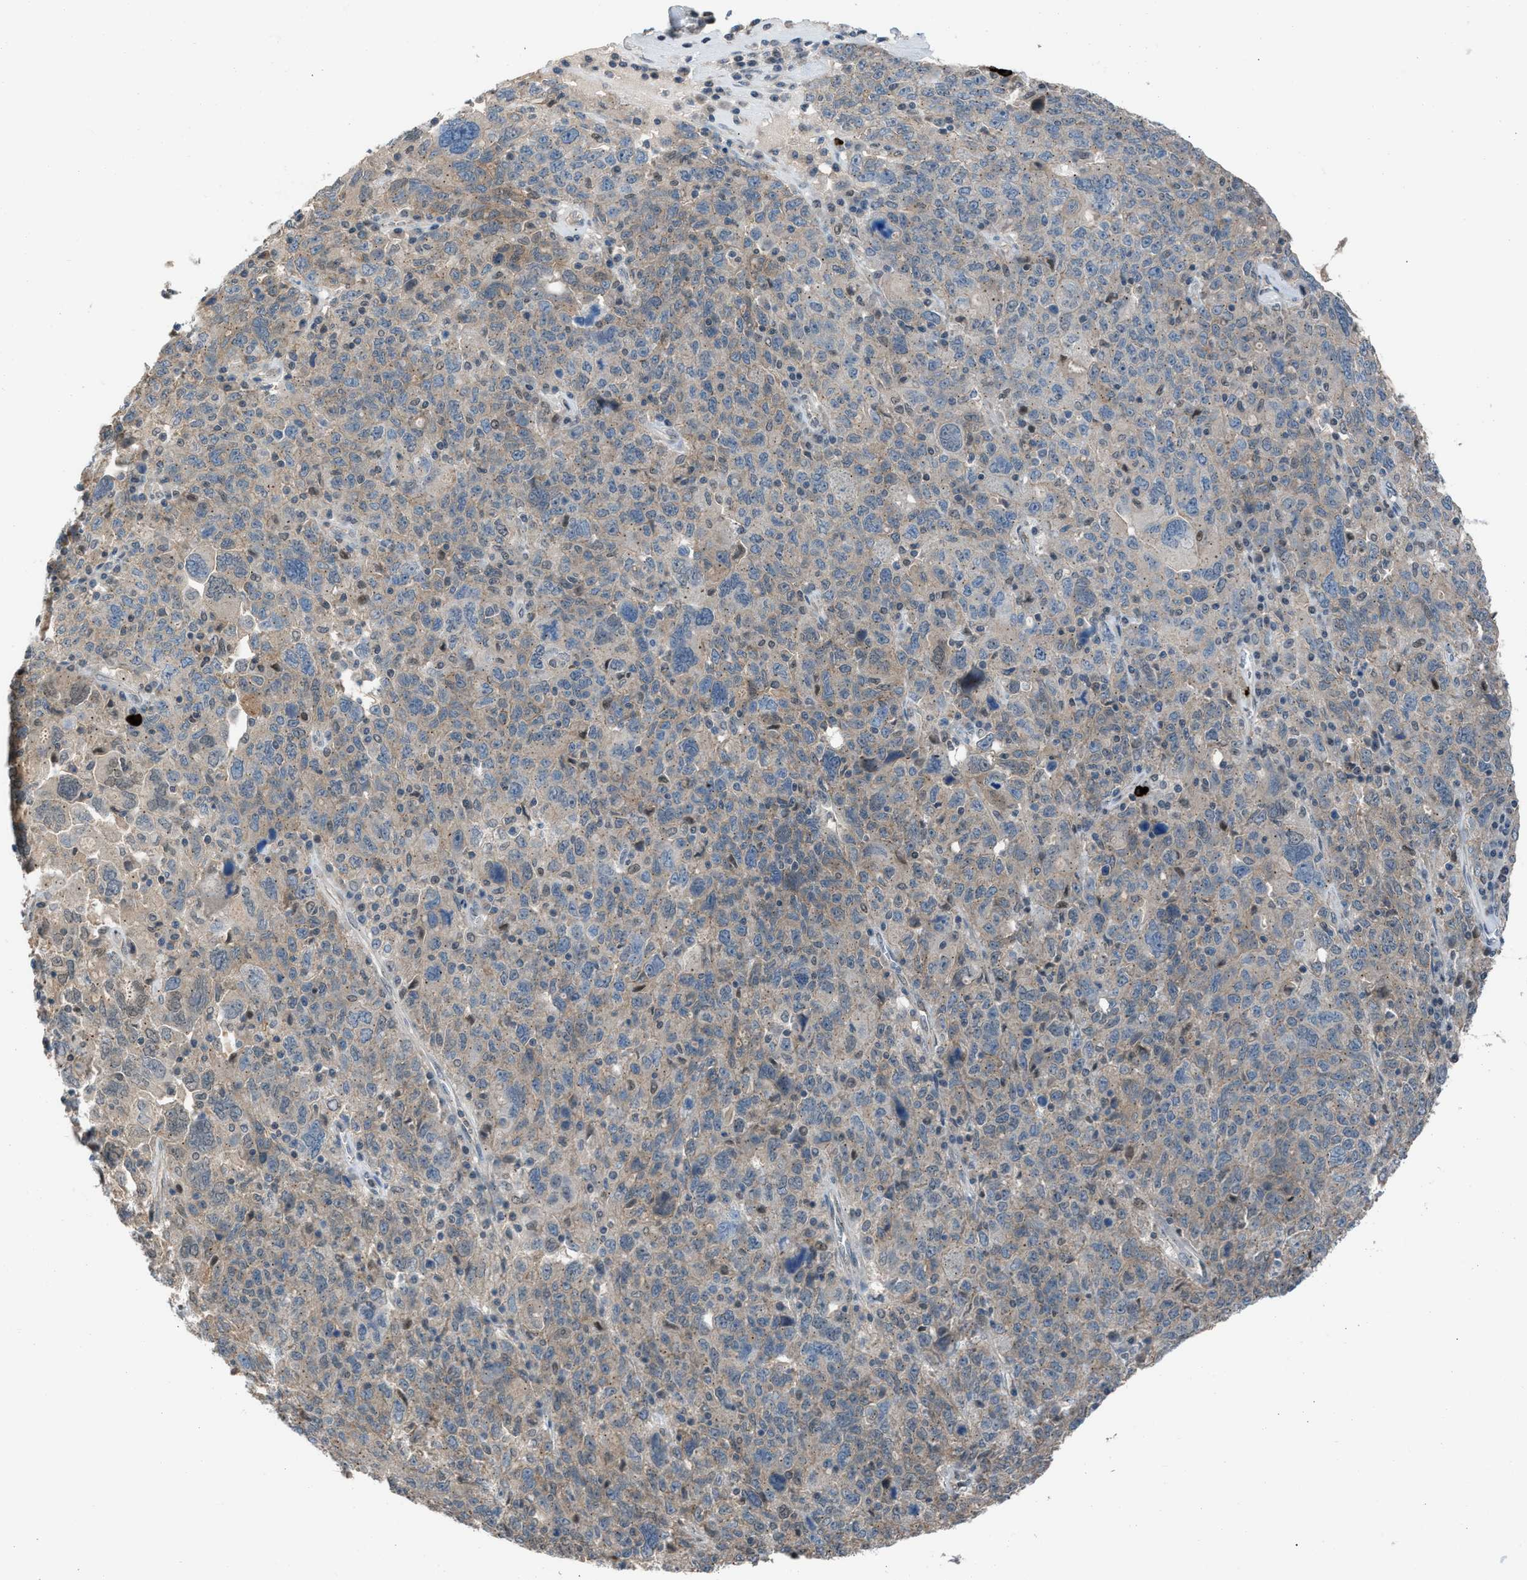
{"staining": {"intensity": "weak", "quantity": "25%-75%", "location": "cytoplasmic/membranous,nuclear"}, "tissue": "ovarian cancer", "cell_type": "Tumor cells", "image_type": "cancer", "snomed": [{"axis": "morphology", "description": "Carcinoma, endometroid"}, {"axis": "topography", "description": "Ovary"}], "caption": "DAB (3,3'-diaminobenzidine) immunohistochemical staining of human ovarian endometroid carcinoma reveals weak cytoplasmic/membranous and nuclear protein positivity in approximately 25%-75% of tumor cells.", "gene": "CRTC1", "patient": {"sex": "female", "age": 62}}